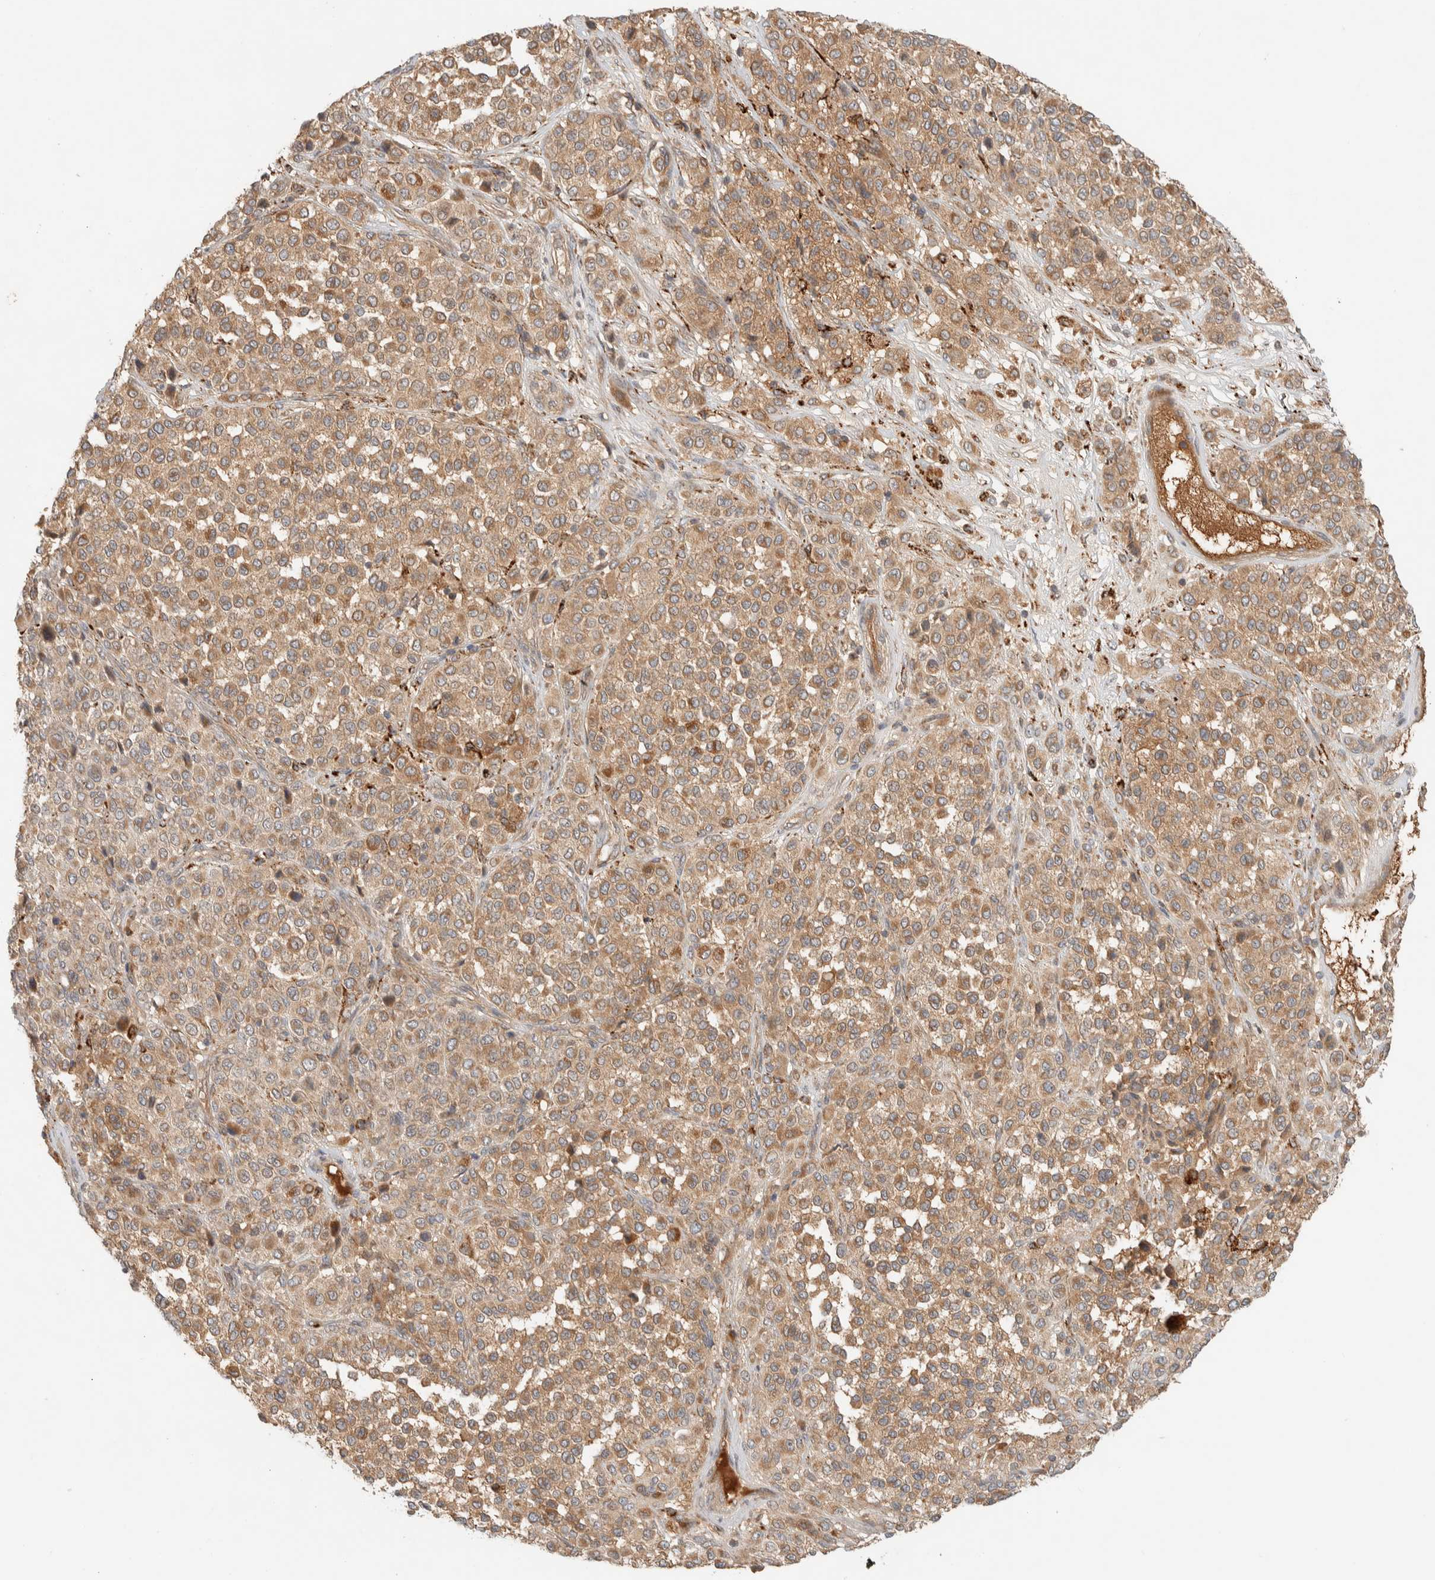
{"staining": {"intensity": "moderate", "quantity": ">75%", "location": "cytoplasmic/membranous"}, "tissue": "melanoma", "cell_type": "Tumor cells", "image_type": "cancer", "snomed": [{"axis": "morphology", "description": "Malignant melanoma, Metastatic site"}, {"axis": "topography", "description": "Pancreas"}], "caption": "Moderate cytoplasmic/membranous protein expression is appreciated in approximately >75% of tumor cells in malignant melanoma (metastatic site). The staining was performed using DAB (3,3'-diaminobenzidine) to visualize the protein expression in brown, while the nuclei were stained in blue with hematoxylin (Magnification: 20x).", "gene": "FAM167A", "patient": {"sex": "female", "age": 30}}